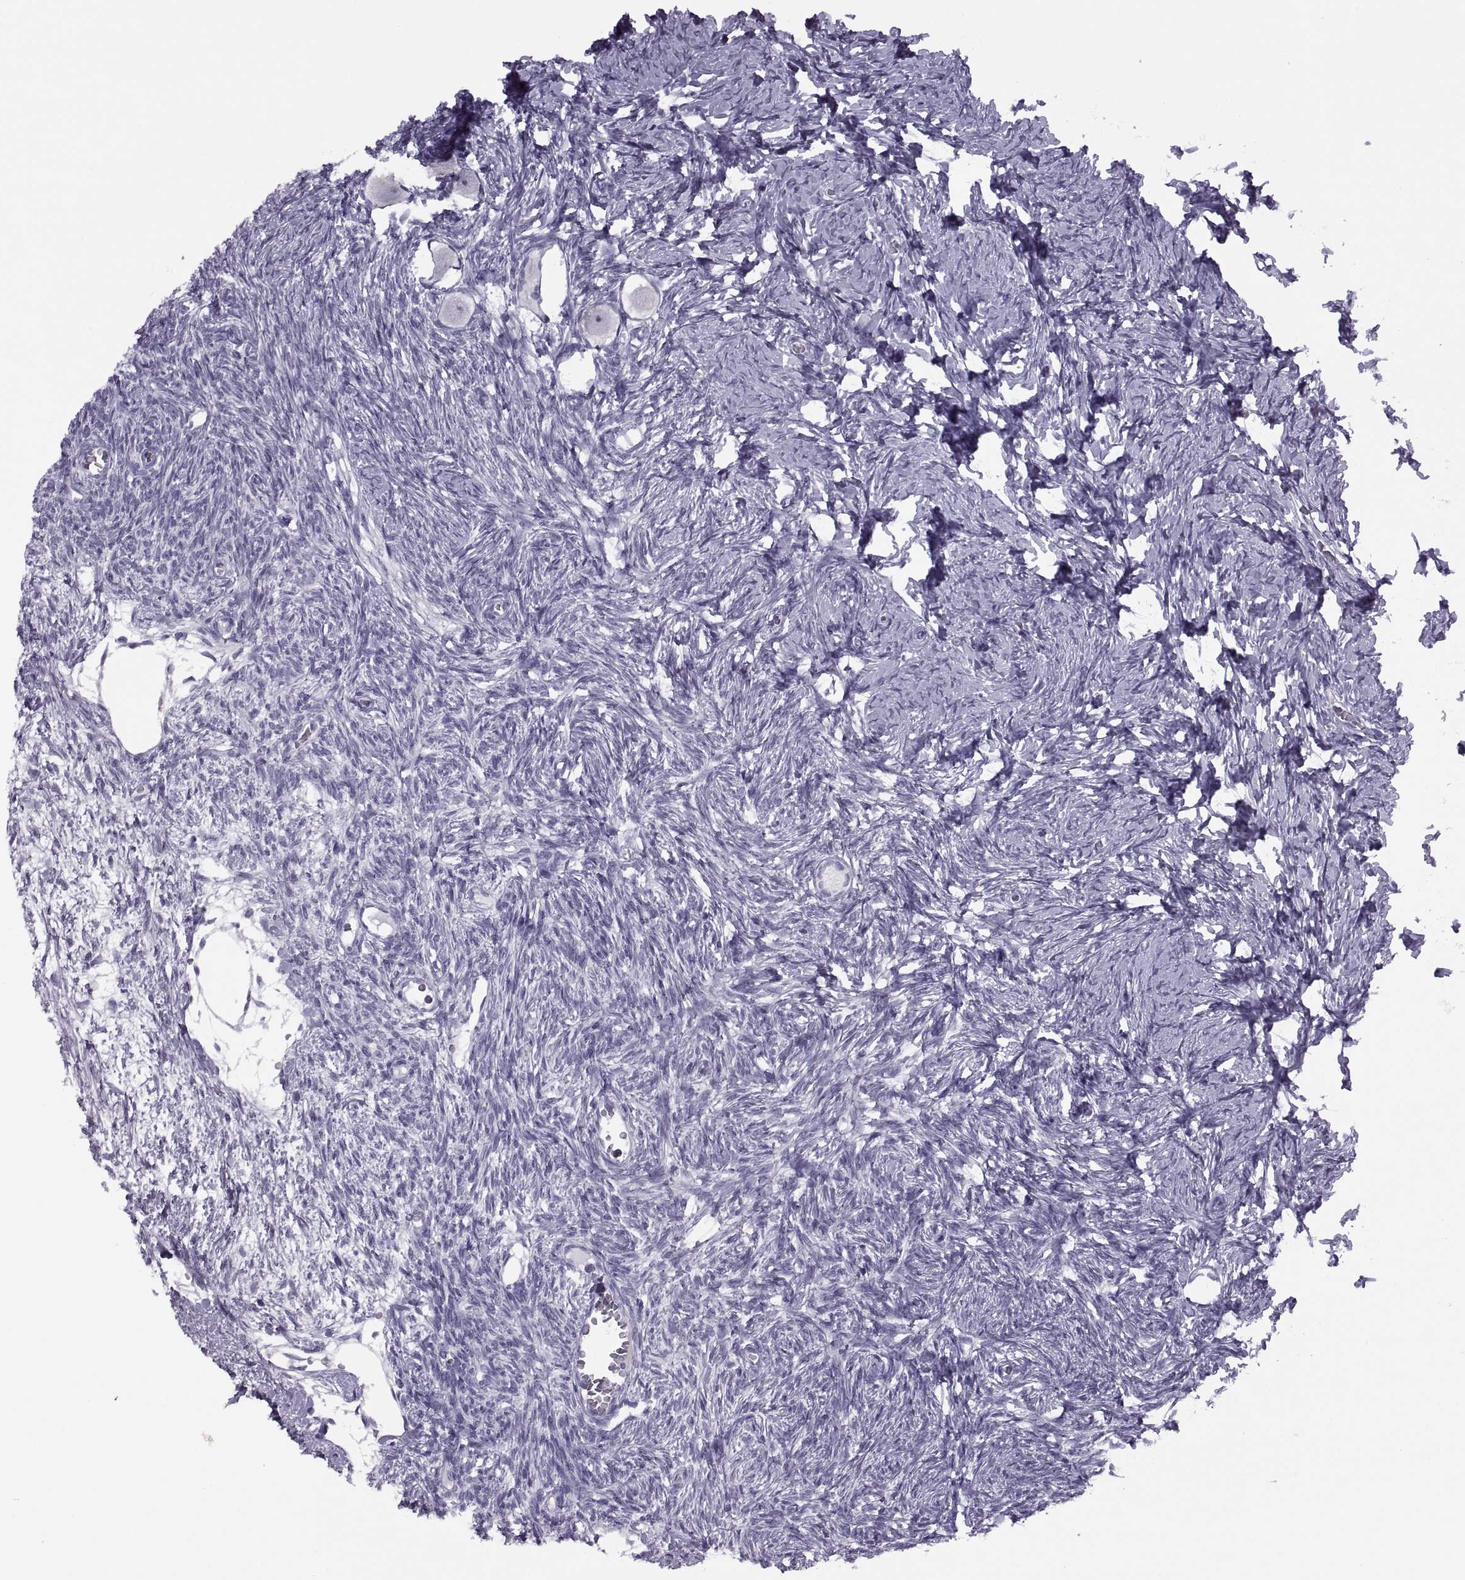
{"staining": {"intensity": "negative", "quantity": "none", "location": "none"}, "tissue": "ovary", "cell_type": "Follicle cells", "image_type": "normal", "snomed": [{"axis": "morphology", "description": "Normal tissue, NOS"}, {"axis": "topography", "description": "Ovary"}], "caption": "IHC histopathology image of benign ovary: human ovary stained with DAB displays no significant protein staining in follicle cells.", "gene": "FAM24A", "patient": {"sex": "female", "age": 27}}